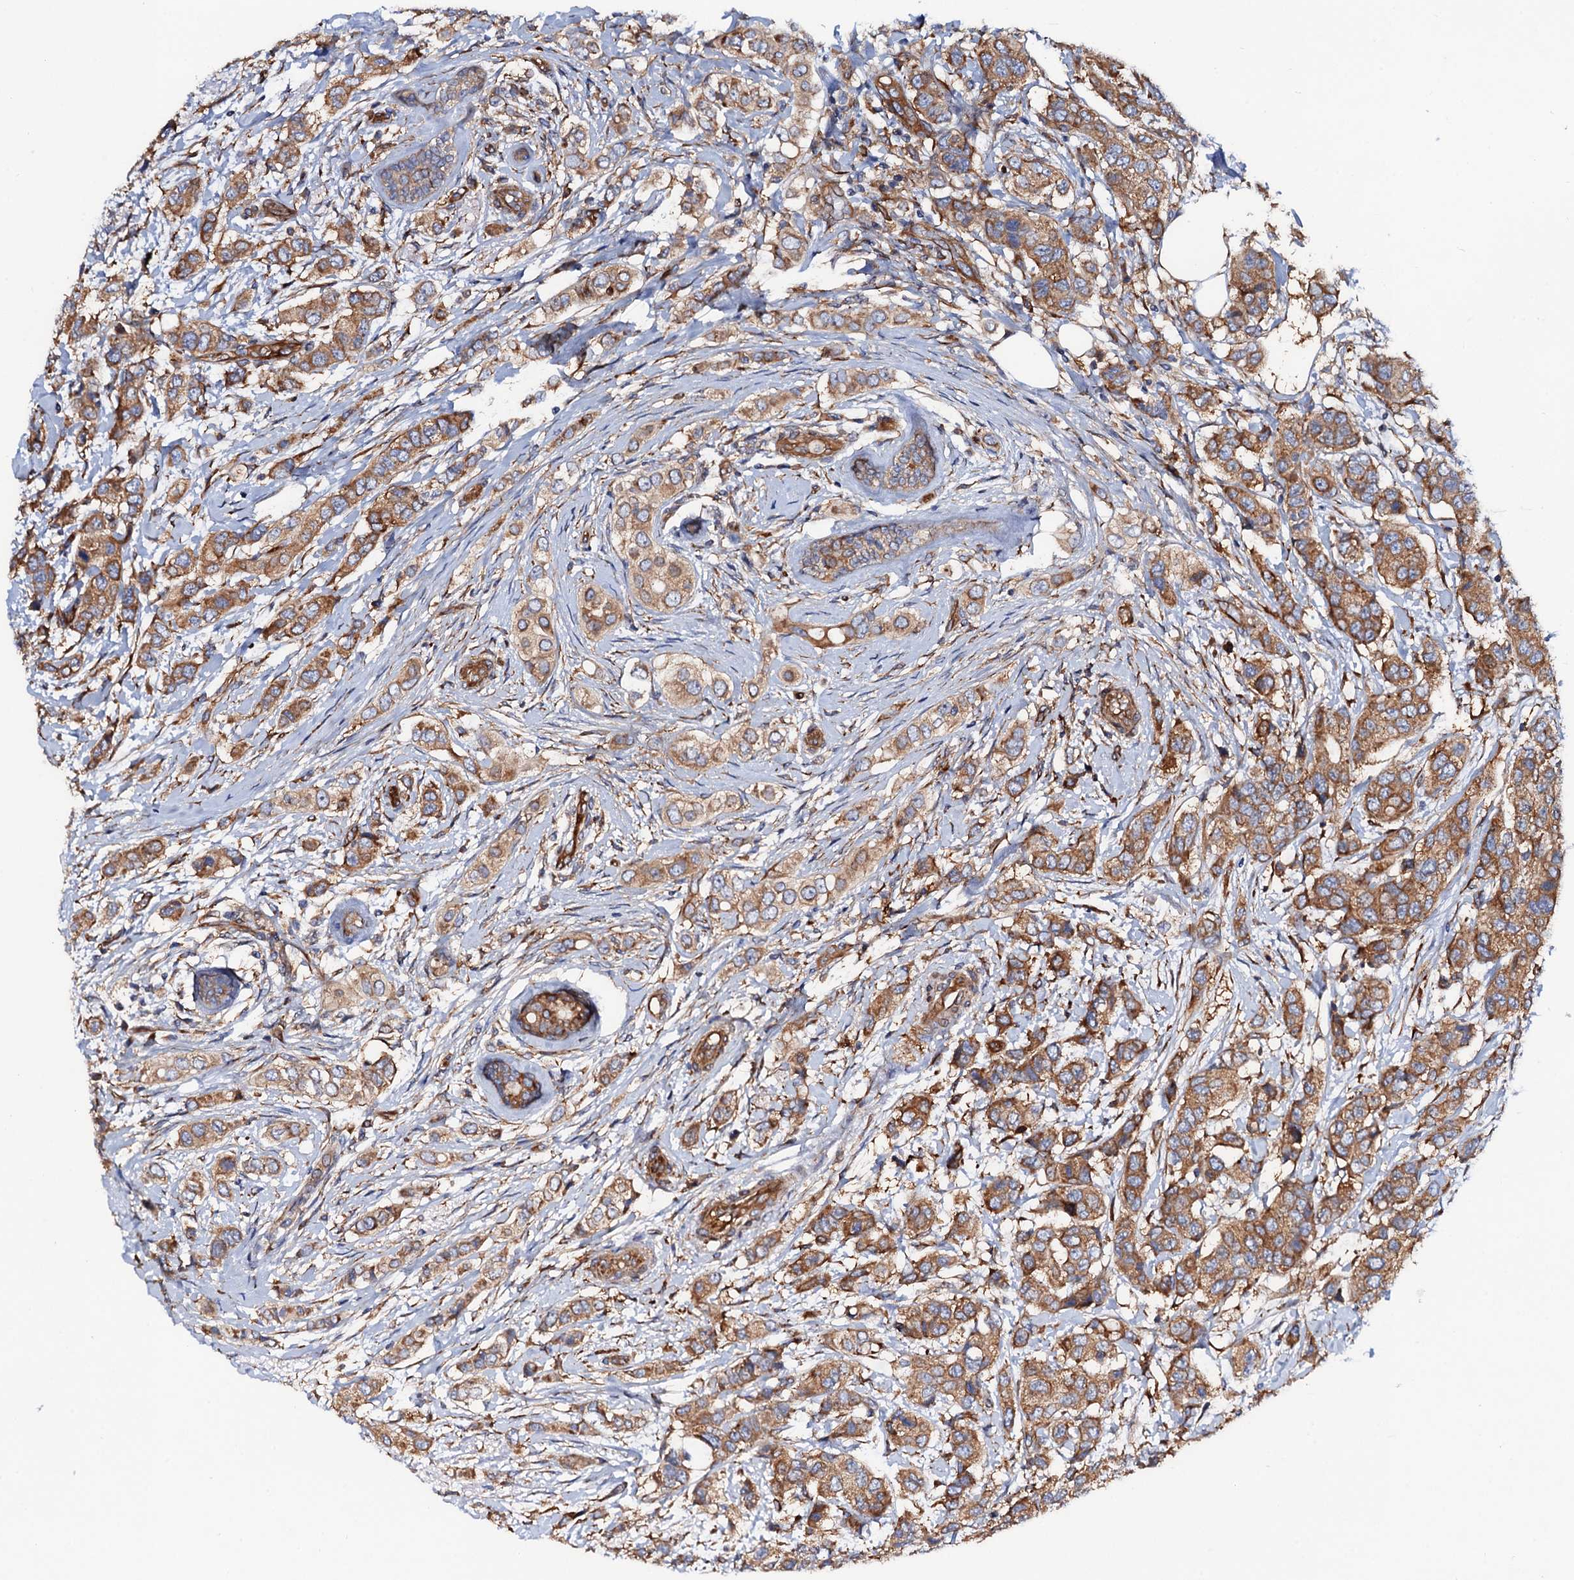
{"staining": {"intensity": "moderate", "quantity": ">75%", "location": "cytoplasmic/membranous"}, "tissue": "breast cancer", "cell_type": "Tumor cells", "image_type": "cancer", "snomed": [{"axis": "morphology", "description": "Lobular carcinoma"}, {"axis": "topography", "description": "Breast"}], "caption": "A brown stain labels moderate cytoplasmic/membranous staining of a protein in breast cancer tumor cells.", "gene": "MRPL48", "patient": {"sex": "female", "age": 51}}